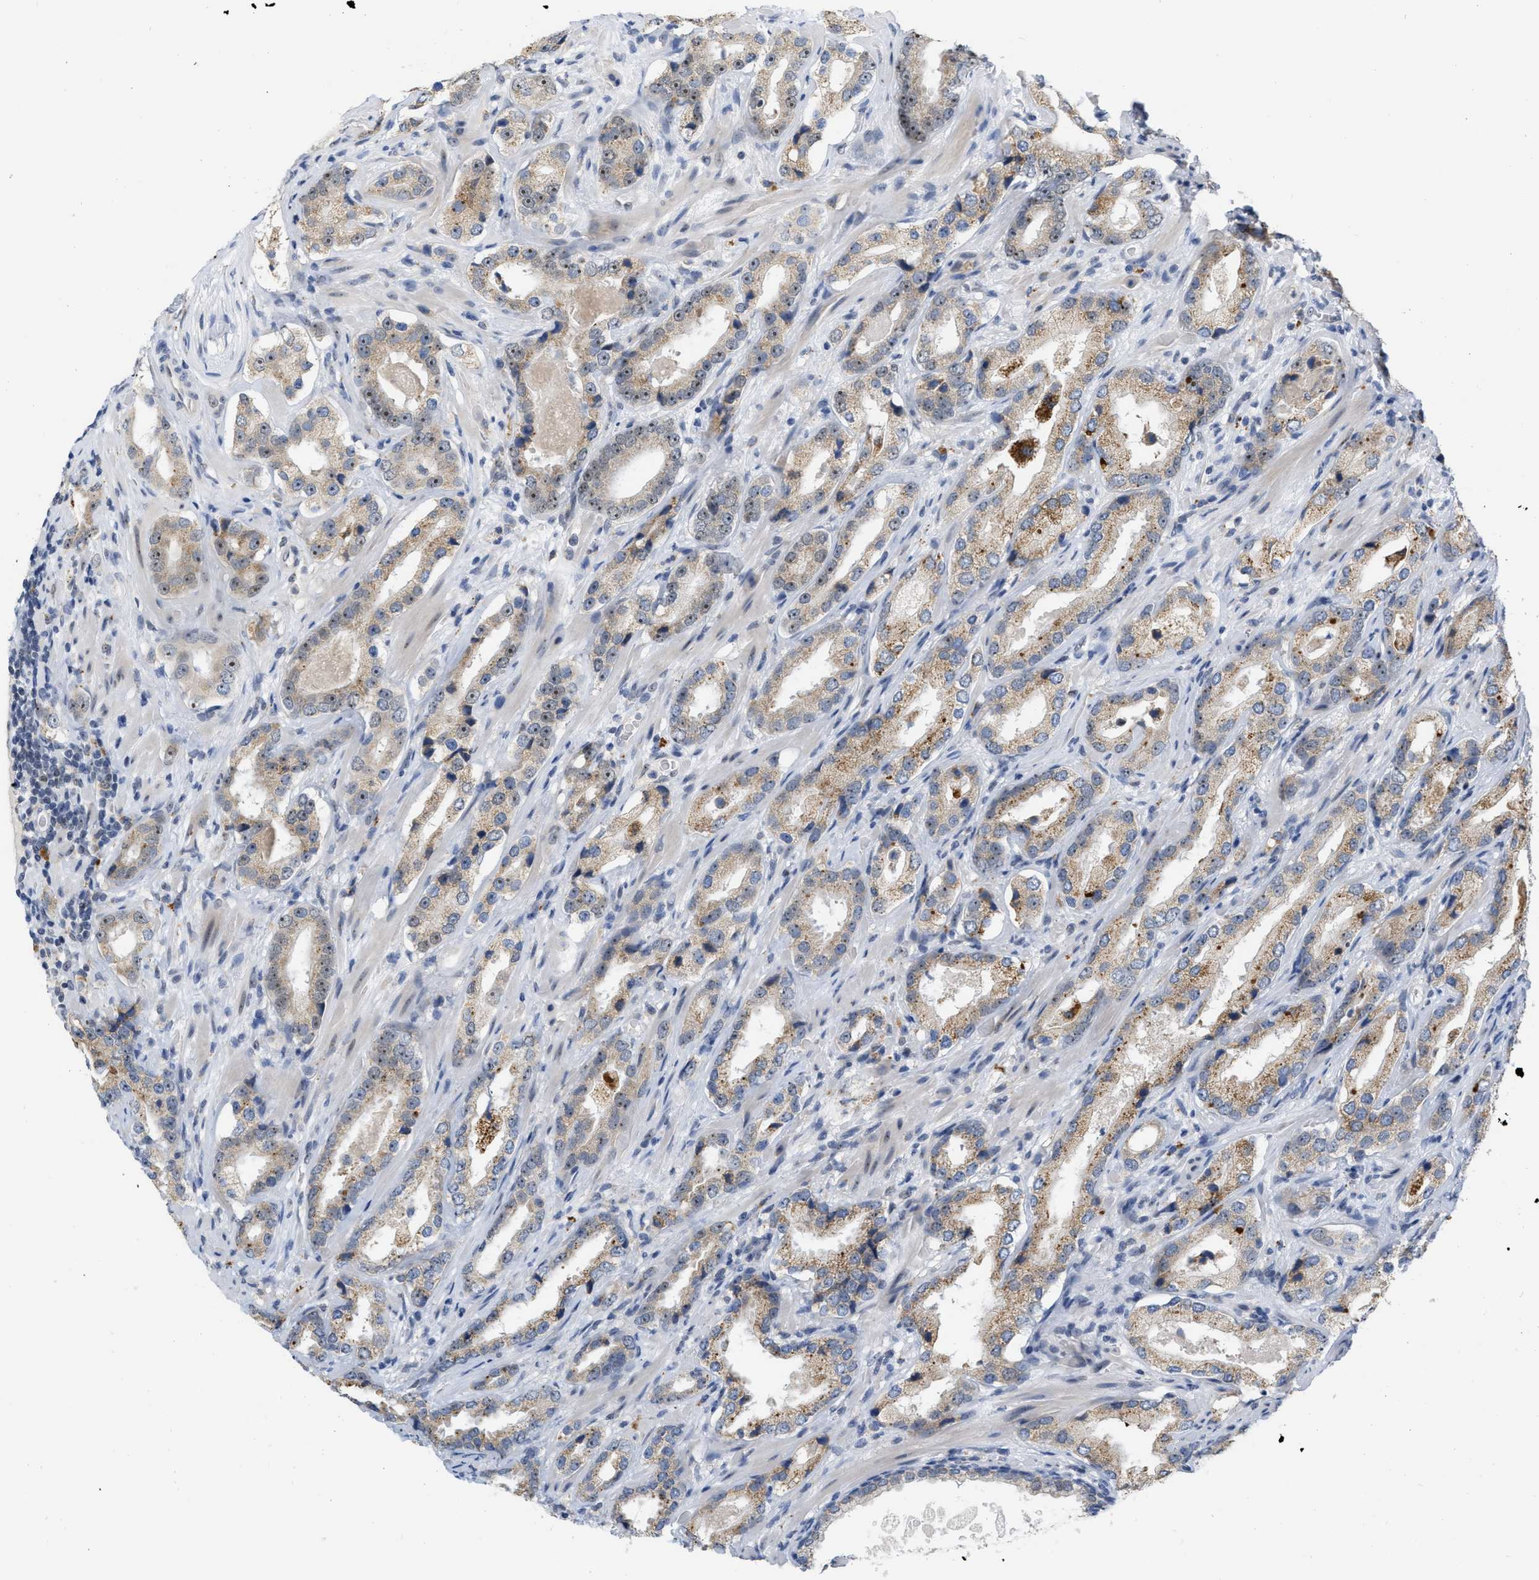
{"staining": {"intensity": "moderate", "quantity": "25%-75%", "location": "cytoplasmic/membranous,nuclear"}, "tissue": "prostate cancer", "cell_type": "Tumor cells", "image_type": "cancer", "snomed": [{"axis": "morphology", "description": "Adenocarcinoma, High grade"}, {"axis": "topography", "description": "Prostate"}], "caption": "A brown stain shows moderate cytoplasmic/membranous and nuclear positivity of a protein in human prostate high-grade adenocarcinoma tumor cells. The staining was performed using DAB (3,3'-diaminobenzidine), with brown indicating positive protein expression. Nuclei are stained blue with hematoxylin.", "gene": "ELAC2", "patient": {"sex": "male", "age": 63}}